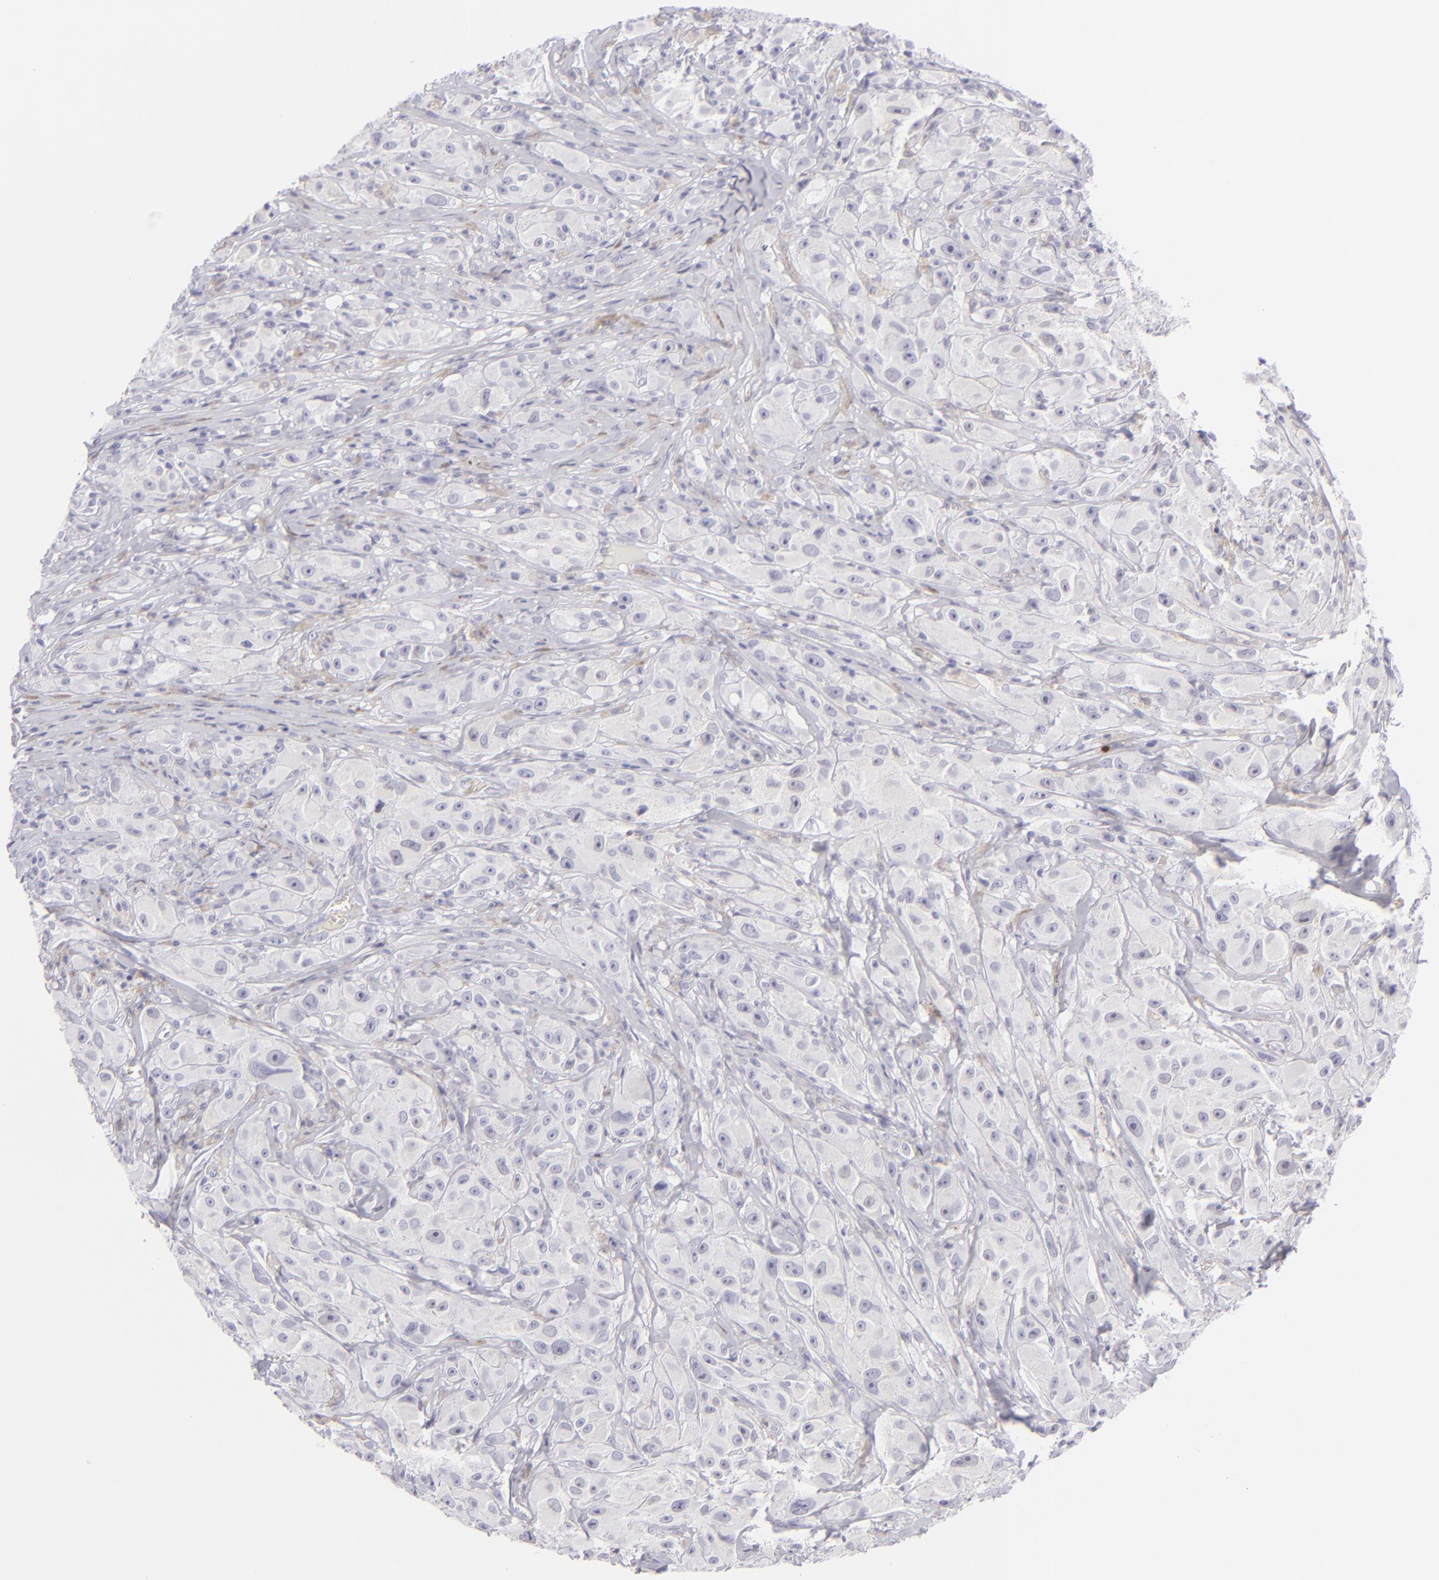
{"staining": {"intensity": "negative", "quantity": "none", "location": "none"}, "tissue": "melanoma", "cell_type": "Tumor cells", "image_type": "cancer", "snomed": [{"axis": "morphology", "description": "Malignant melanoma, NOS"}, {"axis": "topography", "description": "Skin"}], "caption": "Tumor cells show no significant protein staining in melanoma.", "gene": "FCER2", "patient": {"sex": "male", "age": 56}}